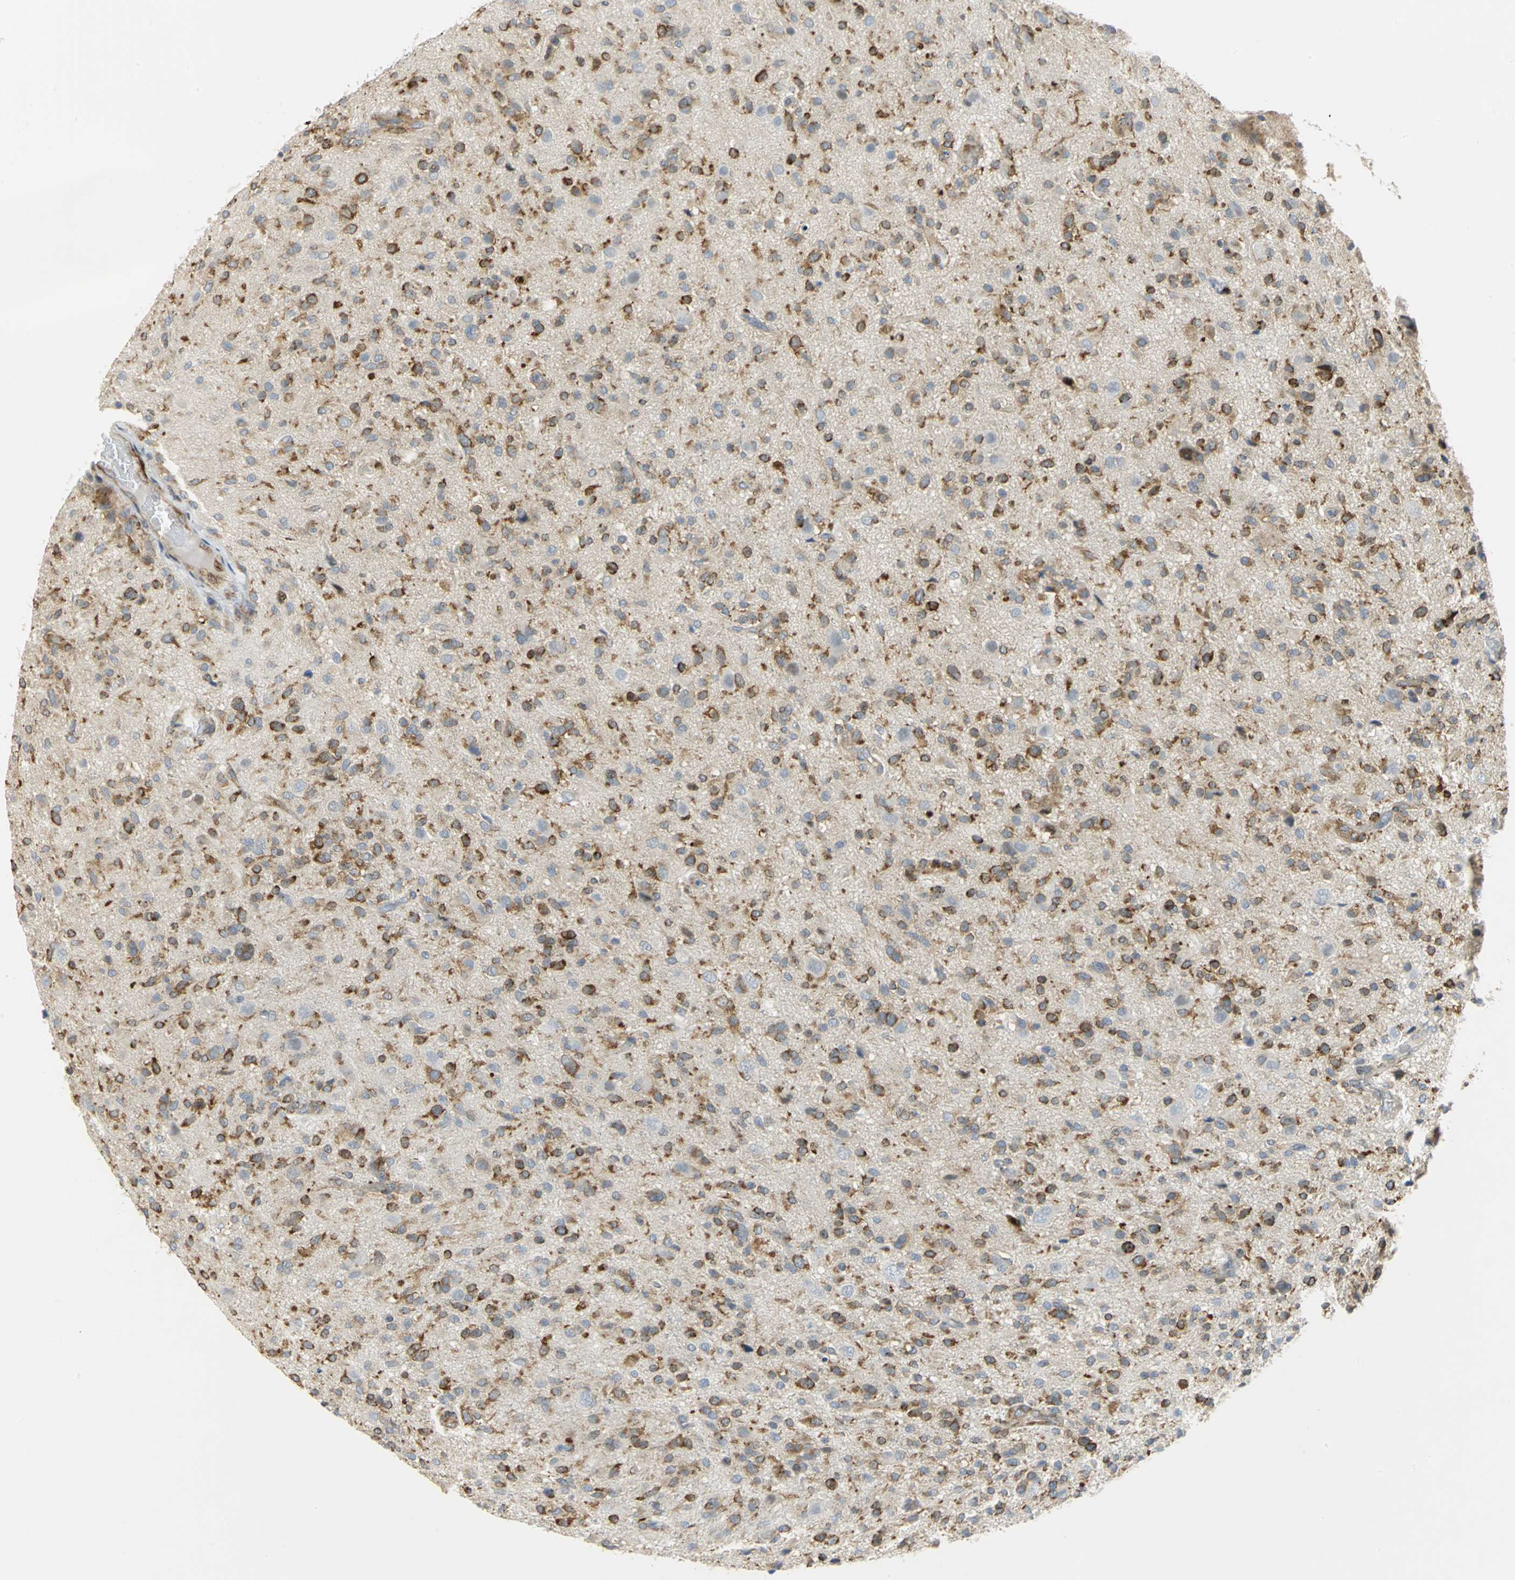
{"staining": {"intensity": "moderate", "quantity": ">75%", "location": "cytoplasmic/membranous"}, "tissue": "glioma", "cell_type": "Tumor cells", "image_type": "cancer", "snomed": [{"axis": "morphology", "description": "Glioma, malignant, High grade"}, {"axis": "topography", "description": "Brain"}], "caption": "Human malignant high-grade glioma stained with a protein marker shows moderate staining in tumor cells.", "gene": "YBX1", "patient": {"sex": "male", "age": 71}}